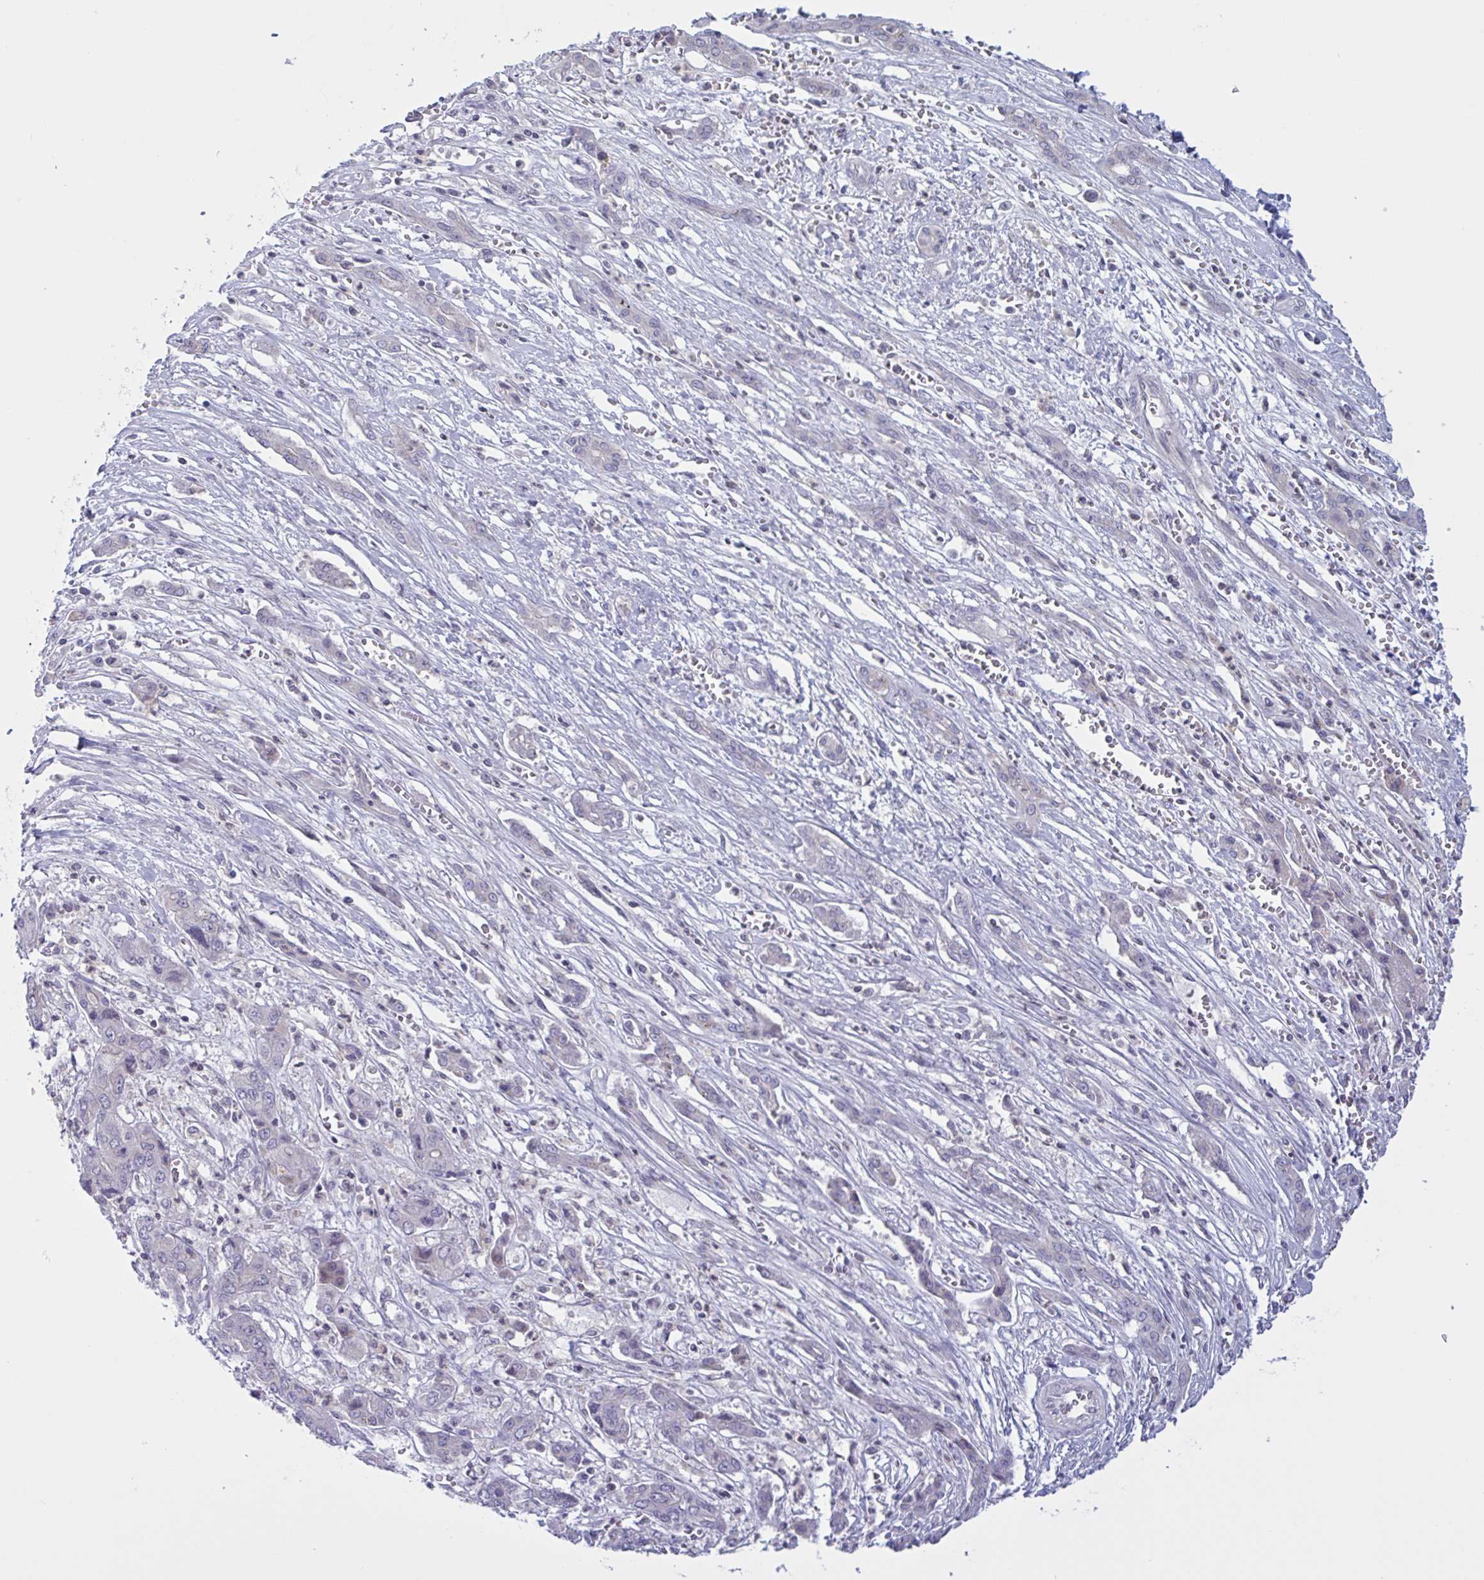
{"staining": {"intensity": "negative", "quantity": "none", "location": "none"}, "tissue": "liver cancer", "cell_type": "Tumor cells", "image_type": "cancer", "snomed": [{"axis": "morphology", "description": "Cholangiocarcinoma"}, {"axis": "topography", "description": "Liver"}], "caption": "This is a photomicrograph of IHC staining of cholangiocarcinoma (liver), which shows no positivity in tumor cells.", "gene": "TANK", "patient": {"sex": "male", "age": 67}}